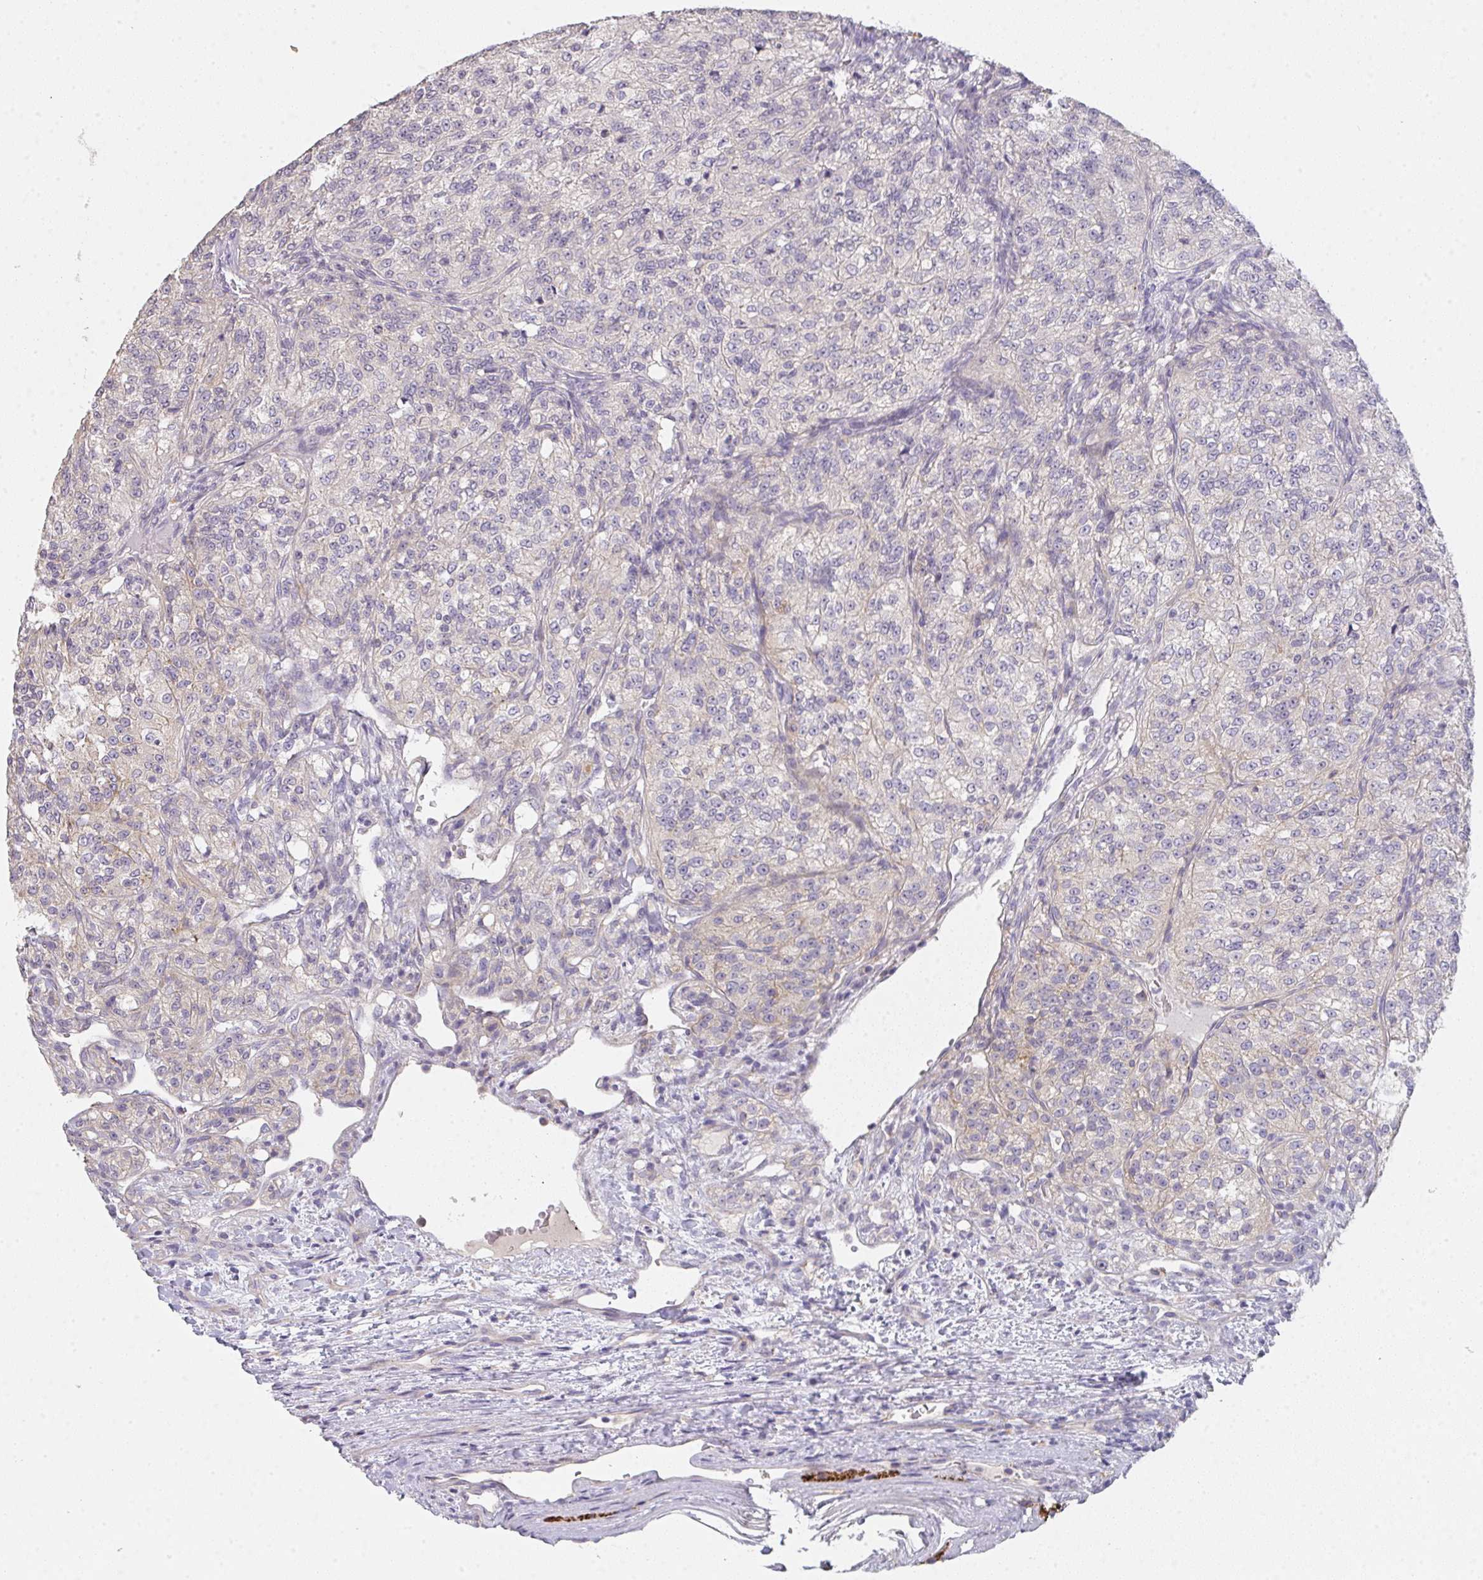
{"staining": {"intensity": "weak", "quantity": "<25%", "location": "cytoplasmic/membranous"}, "tissue": "renal cancer", "cell_type": "Tumor cells", "image_type": "cancer", "snomed": [{"axis": "morphology", "description": "Adenocarcinoma, NOS"}, {"axis": "topography", "description": "Kidney"}], "caption": "This is a micrograph of immunohistochemistry (IHC) staining of renal cancer (adenocarcinoma), which shows no expression in tumor cells.", "gene": "TMEM219", "patient": {"sex": "female", "age": 63}}